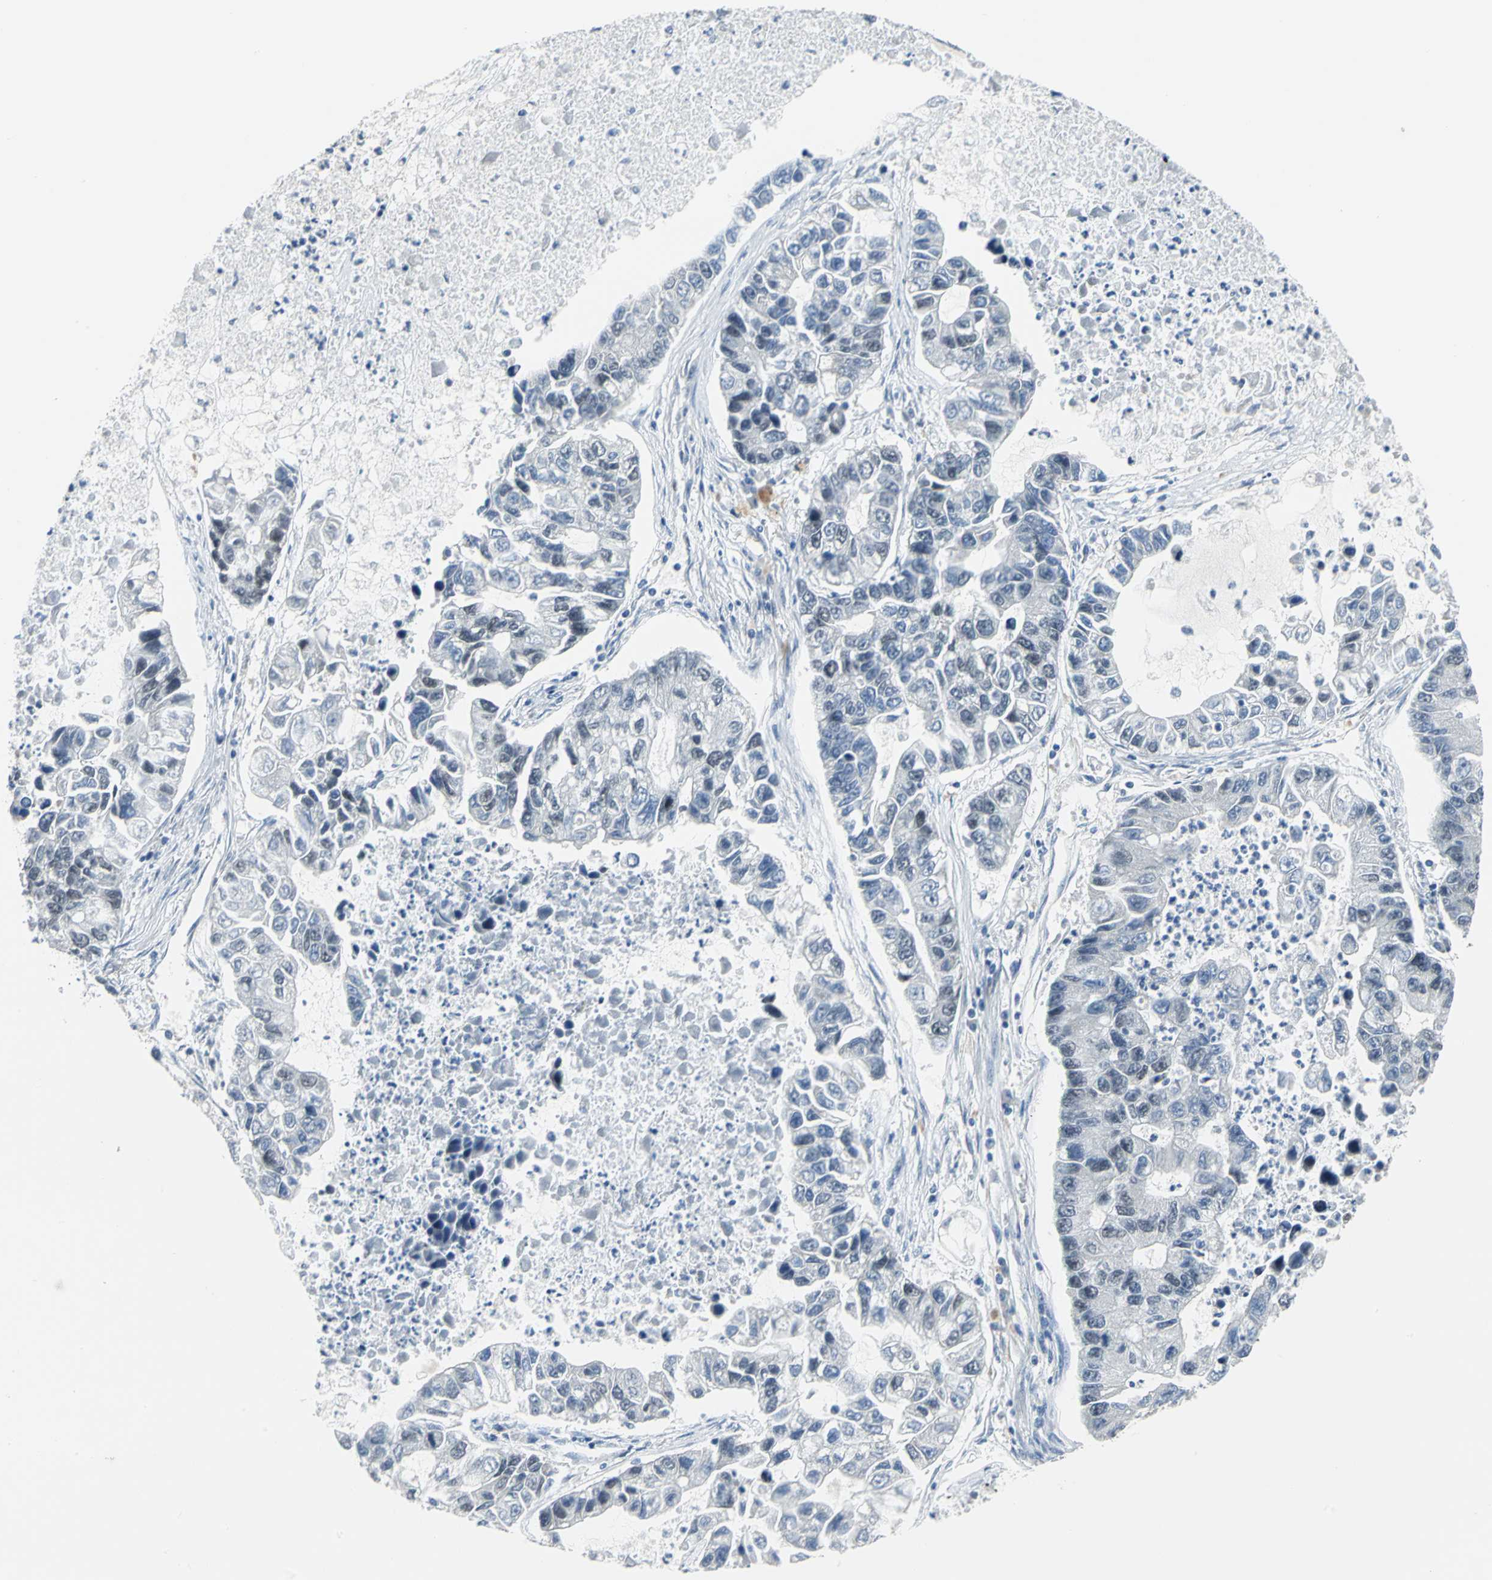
{"staining": {"intensity": "negative", "quantity": "none", "location": "none"}, "tissue": "lung cancer", "cell_type": "Tumor cells", "image_type": "cancer", "snomed": [{"axis": "morphology", "description": "Adenocarcinoma, NOS"}, {"axis": "topography", "description": "Lung"}], "caption": "Immunohistochemistry of adenocarcinoma (lung) displays no positivity in tumor cells.", "gene": "MCM4", "patient": {"sex": "female", "age": 51}}